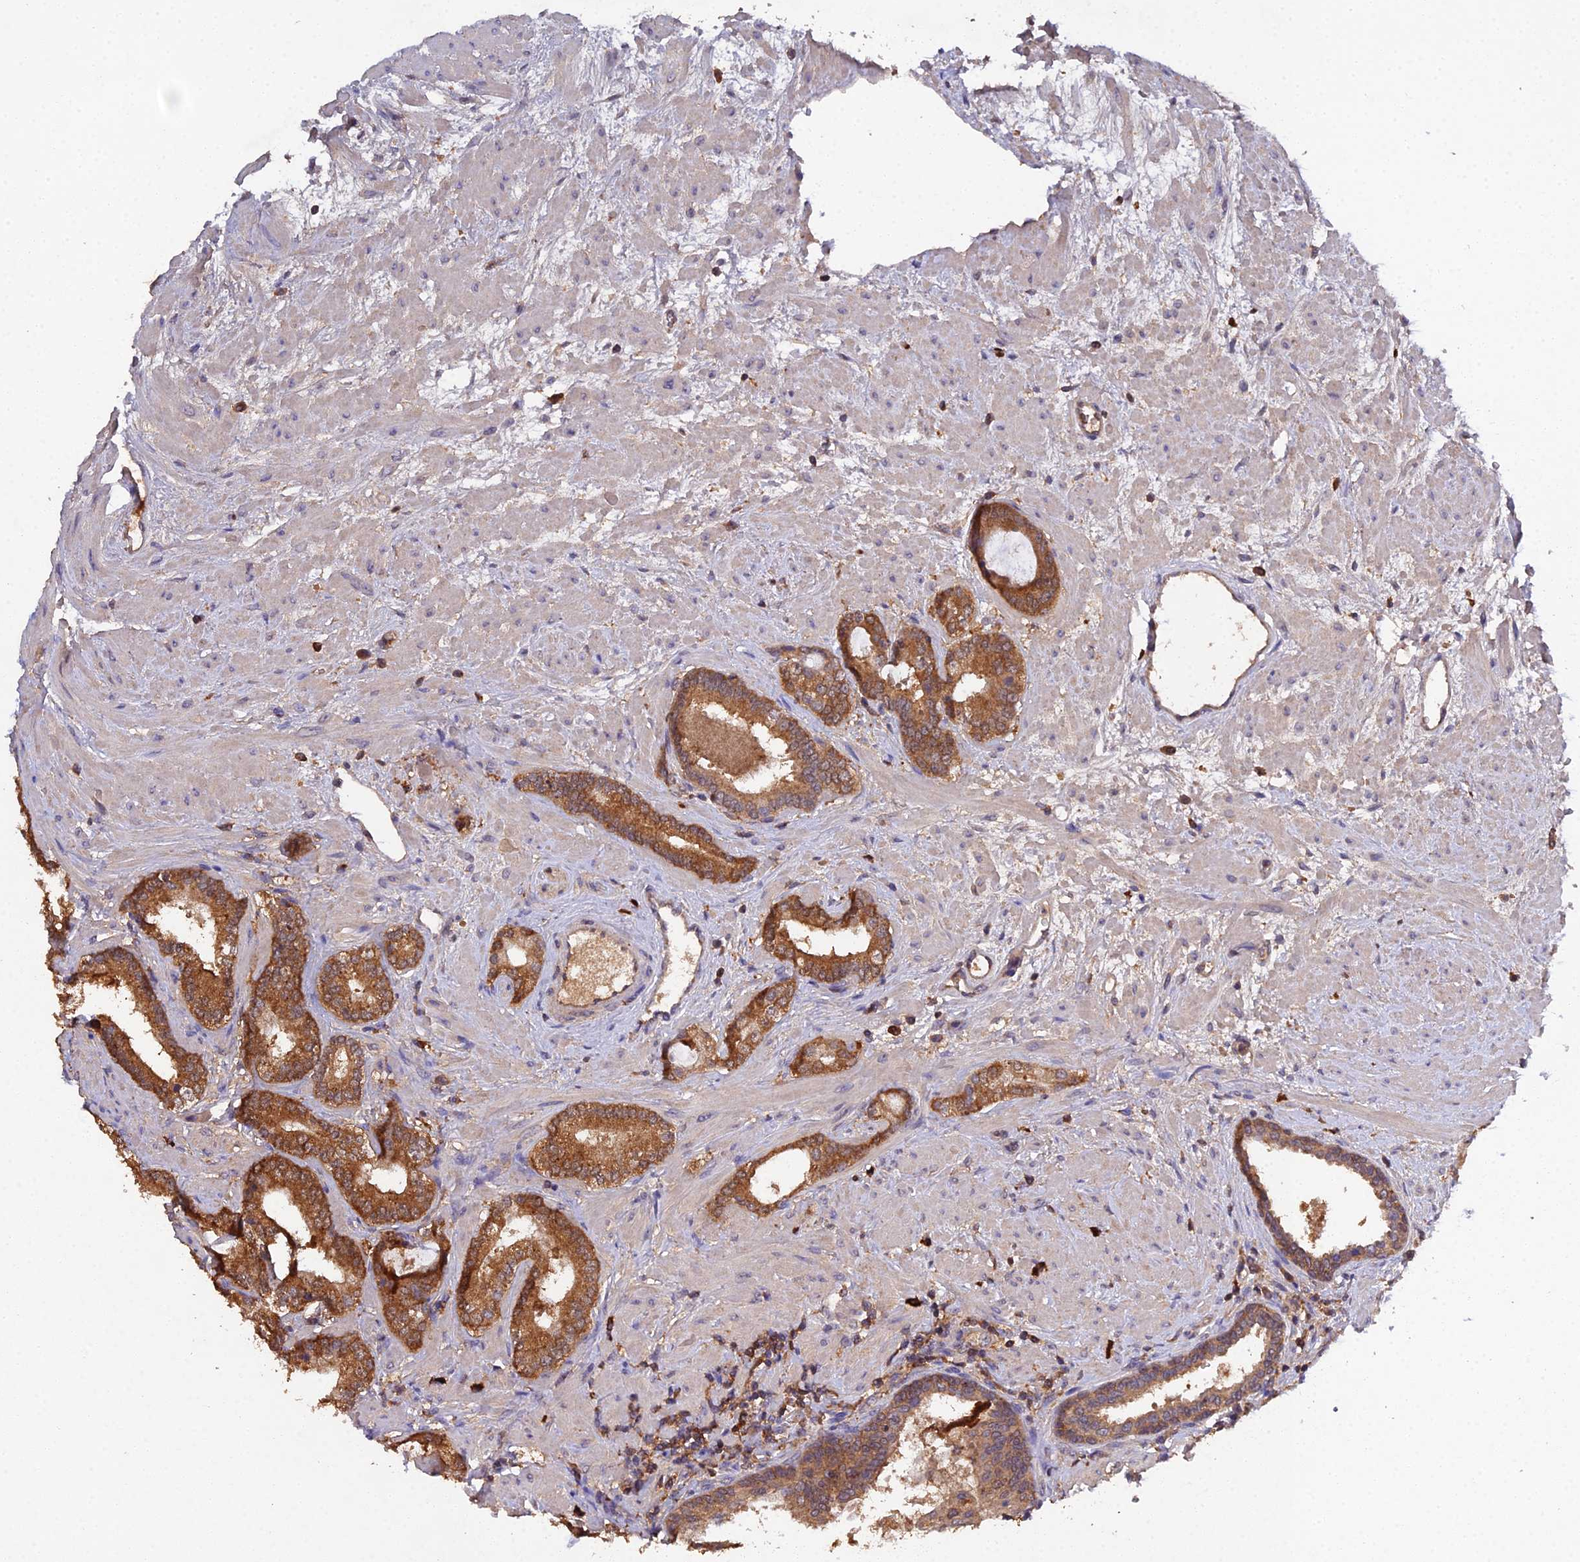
{"staining": {"intensity": "moderate", "quantity": ">75%", "location": "cytoplasmic/membranous"}, "tissue": "prostate cancer", "cell_type": "Tumor cells", "image_type": "cancer", "snomed": [{"axis": "morphology", "description": "Adenocarcinoma, High grade"}, {"axis": "topography", "description": "Prostate"}], "caption": "High-grade adenocarcinoma (prostate) stained with a protein marker exhibits moderate staining in tumor cells.", "gene": "TMEM258", "patient": {"sex": "male", "age": 64}}